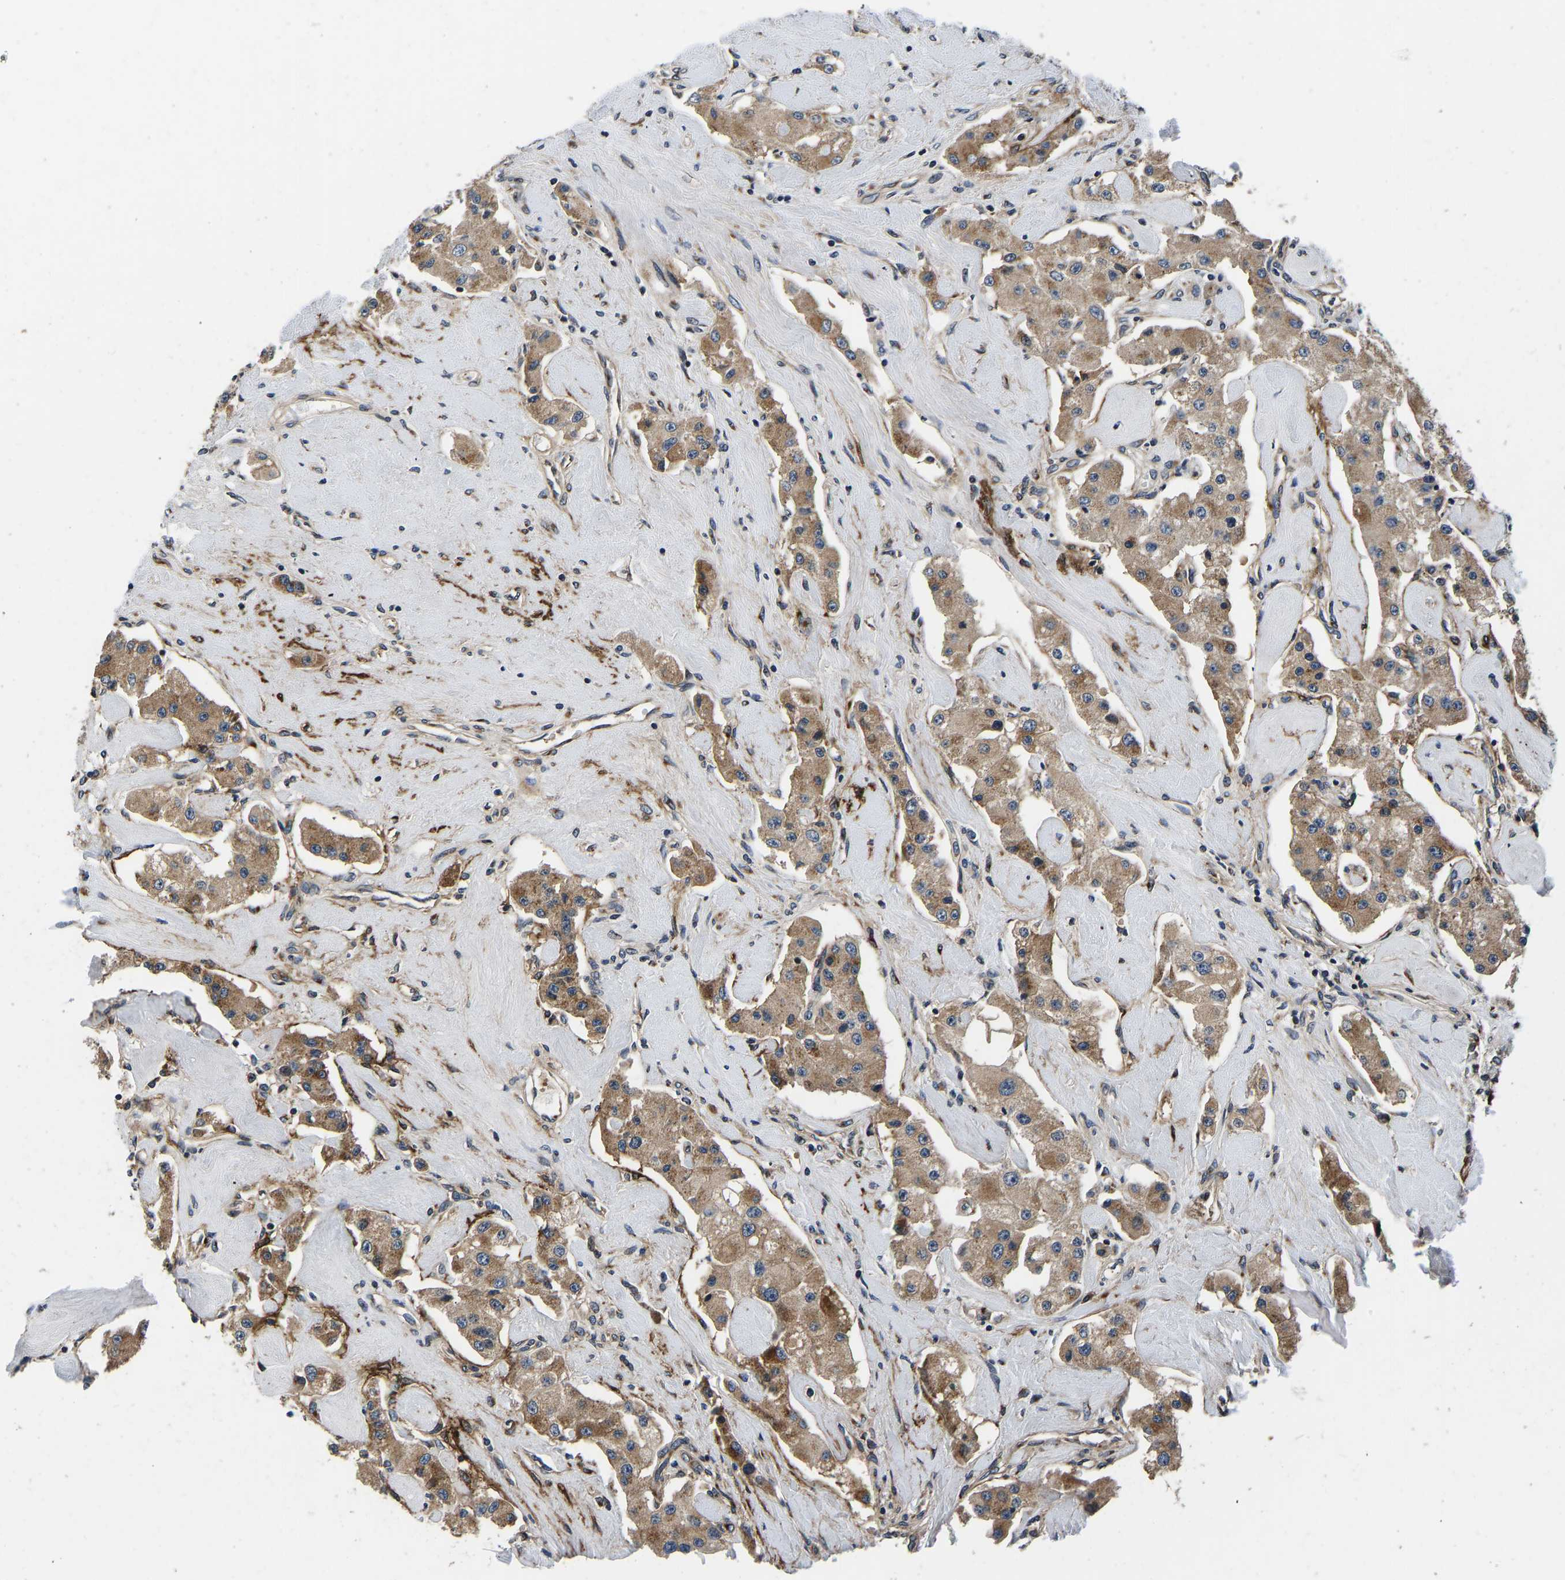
{"staining": {"intensity": "moderate", "quantity": ">75%", "location": "cytoplasmic/membranous"}, "tissue": "carcinoid", "cell_type": "Tumor cells", "image_type": "cancer", "snomed": [{"axis": "morphology", "description": "Carcinoid, malignant, NOS"}, {"axis": "topography", "description": "Pancreas"}], "caption": "This is an image of IHC staining of malignant carcinoid, which shows moderate positivity in the cytoplasmic/membranous of tumor cells.", "gene": "RABAC1", "patient": {"sex": "male", "age": 41}}